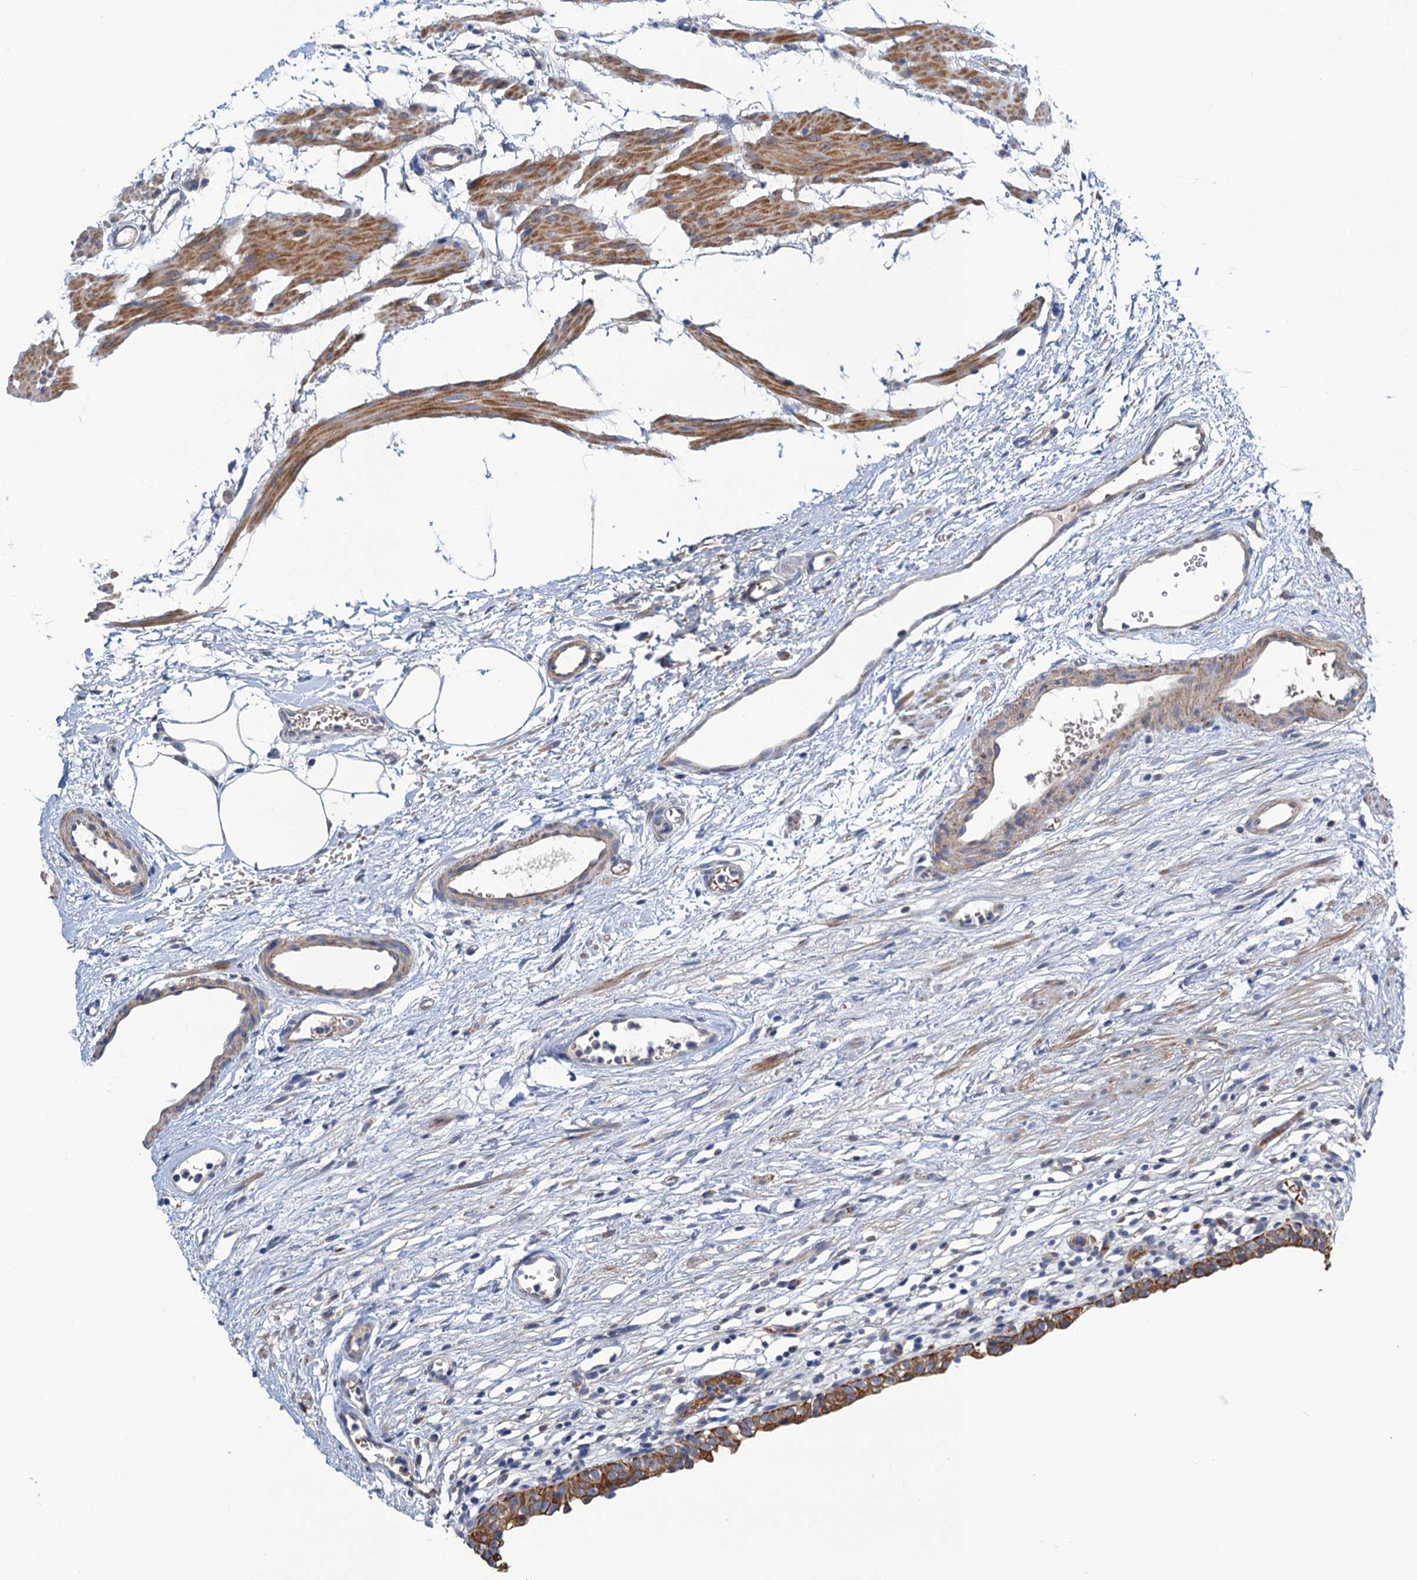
{"staining": {"intensity": "moderate", "quantity": ">75%", "location": "cytoplasmic/membranous"}, "tissue": "urinary bladder", "cell_type": "Urothelial cells", "image_type": "normal", "snomed": [{"axis": "morphology", "description": "Normal tissue, NOS"}, {"axis": "morphology", "description": "Urothelial carcinoma, High grade"}, {"axis": "topography", "description": "Urinary bladder"}], "caption": "Protein staining of benign urinary bladder exhibits moderate cytoplasmic/membranous staining in approximately >75% of urothelial cells.", "gene": "SMCO3", "patient": {"sex": "female", "age": 60}}